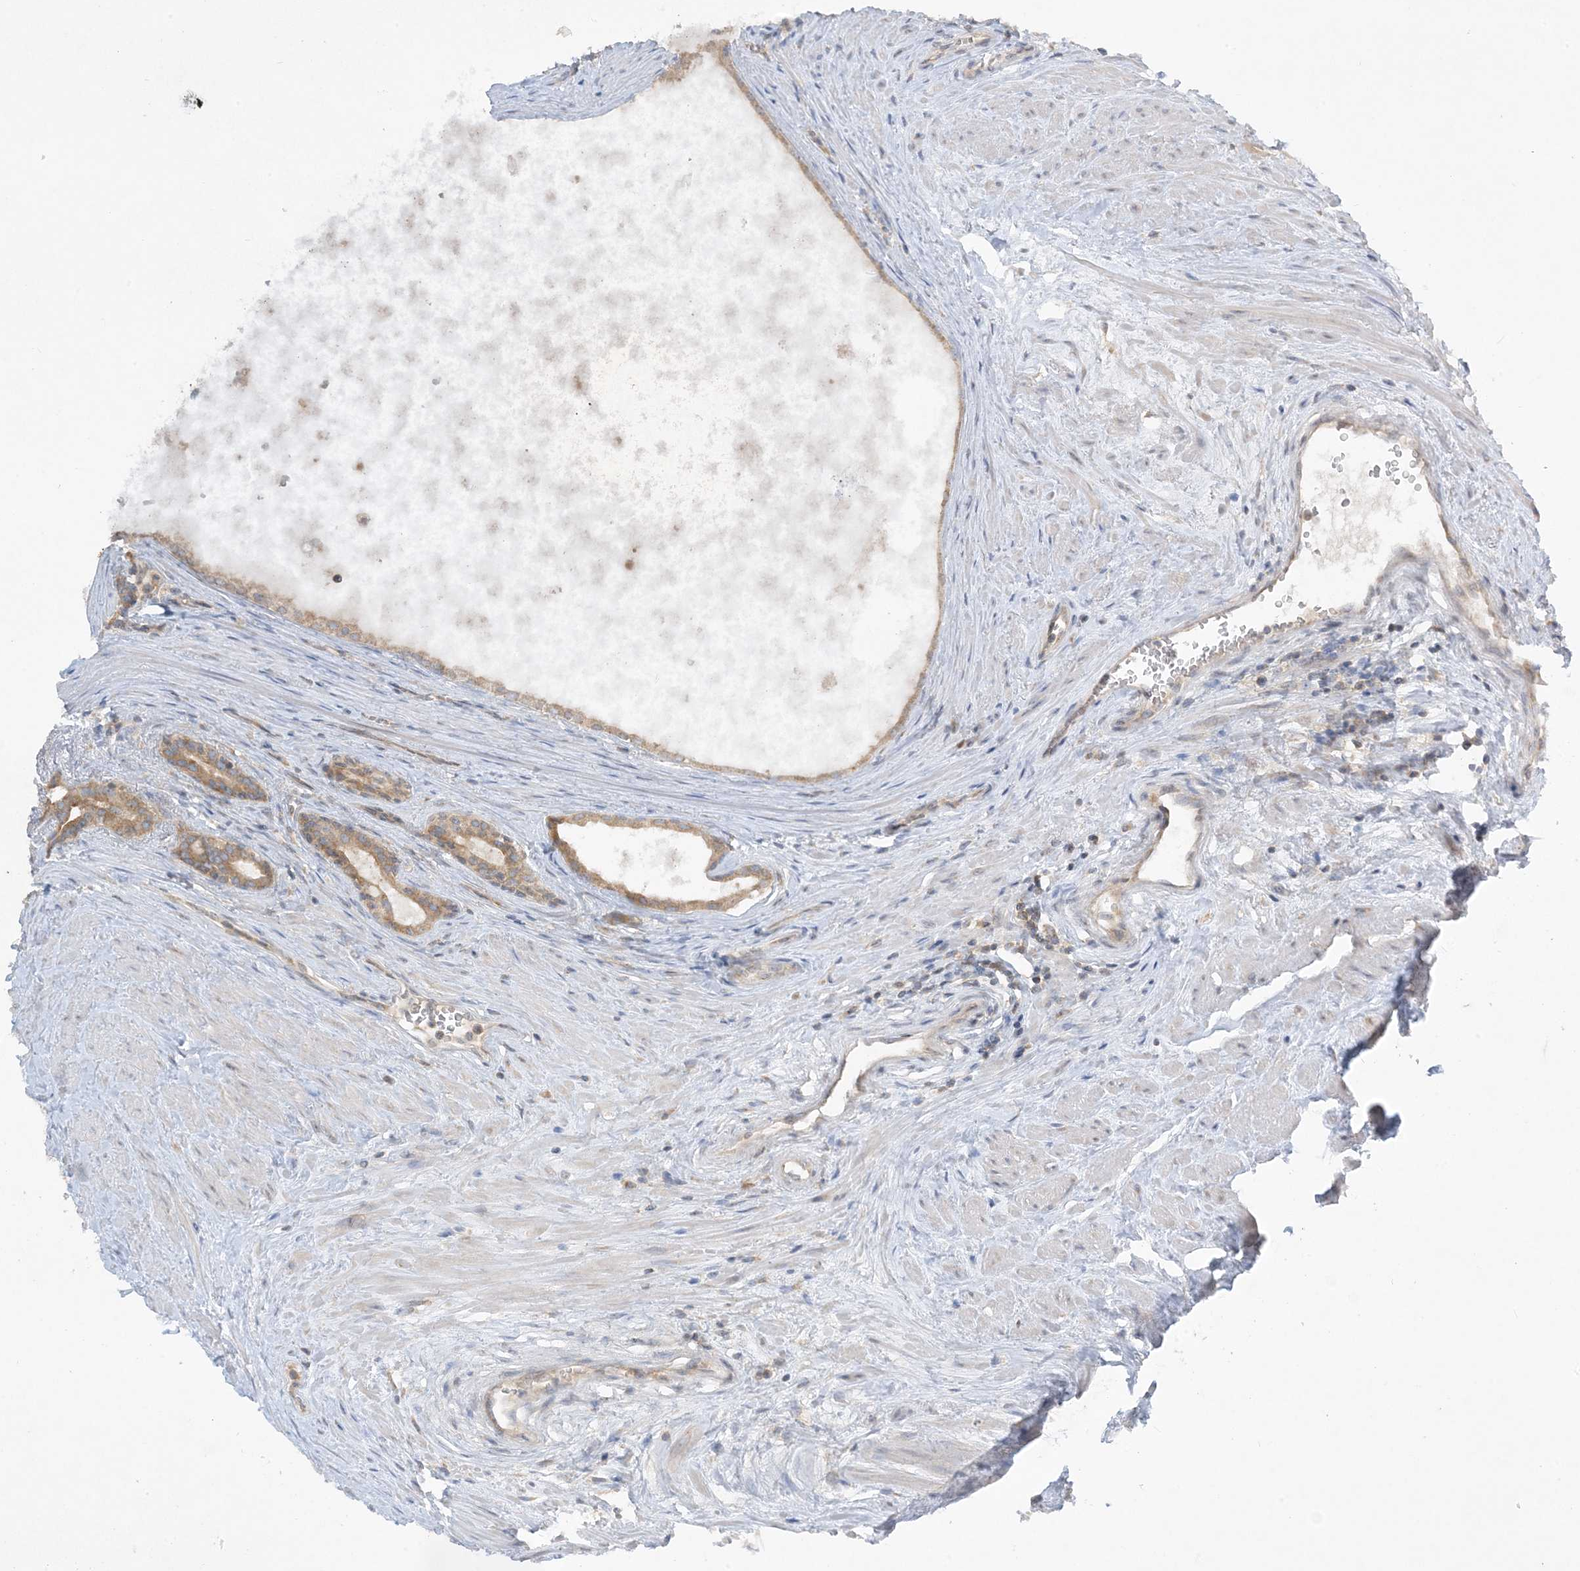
{"staining": {"intensity": "moderate", "quantity": ">75%", "location": "cytoplasmic/membranous"}, "tissue": "prostate cancer", "cell_type": "Tumor cells", "image_type": "cancer", "snomed": [{"axis": "morphology", "description": "Adenocarcinoma, High grade"}, {"axis": "topography", "description": "Prostate"}], "caption": "Immunohistochemistry (IHC) photomicrograph of human prostate high-grade adenocarcinoma stained for a protein (brown), which demonstrates medium levels of moderate cytoplasmic/membranous positivity in about >75% of tumor cells.", "gene": "RPP40", "patient": {"sex": "male", "age": 68}}